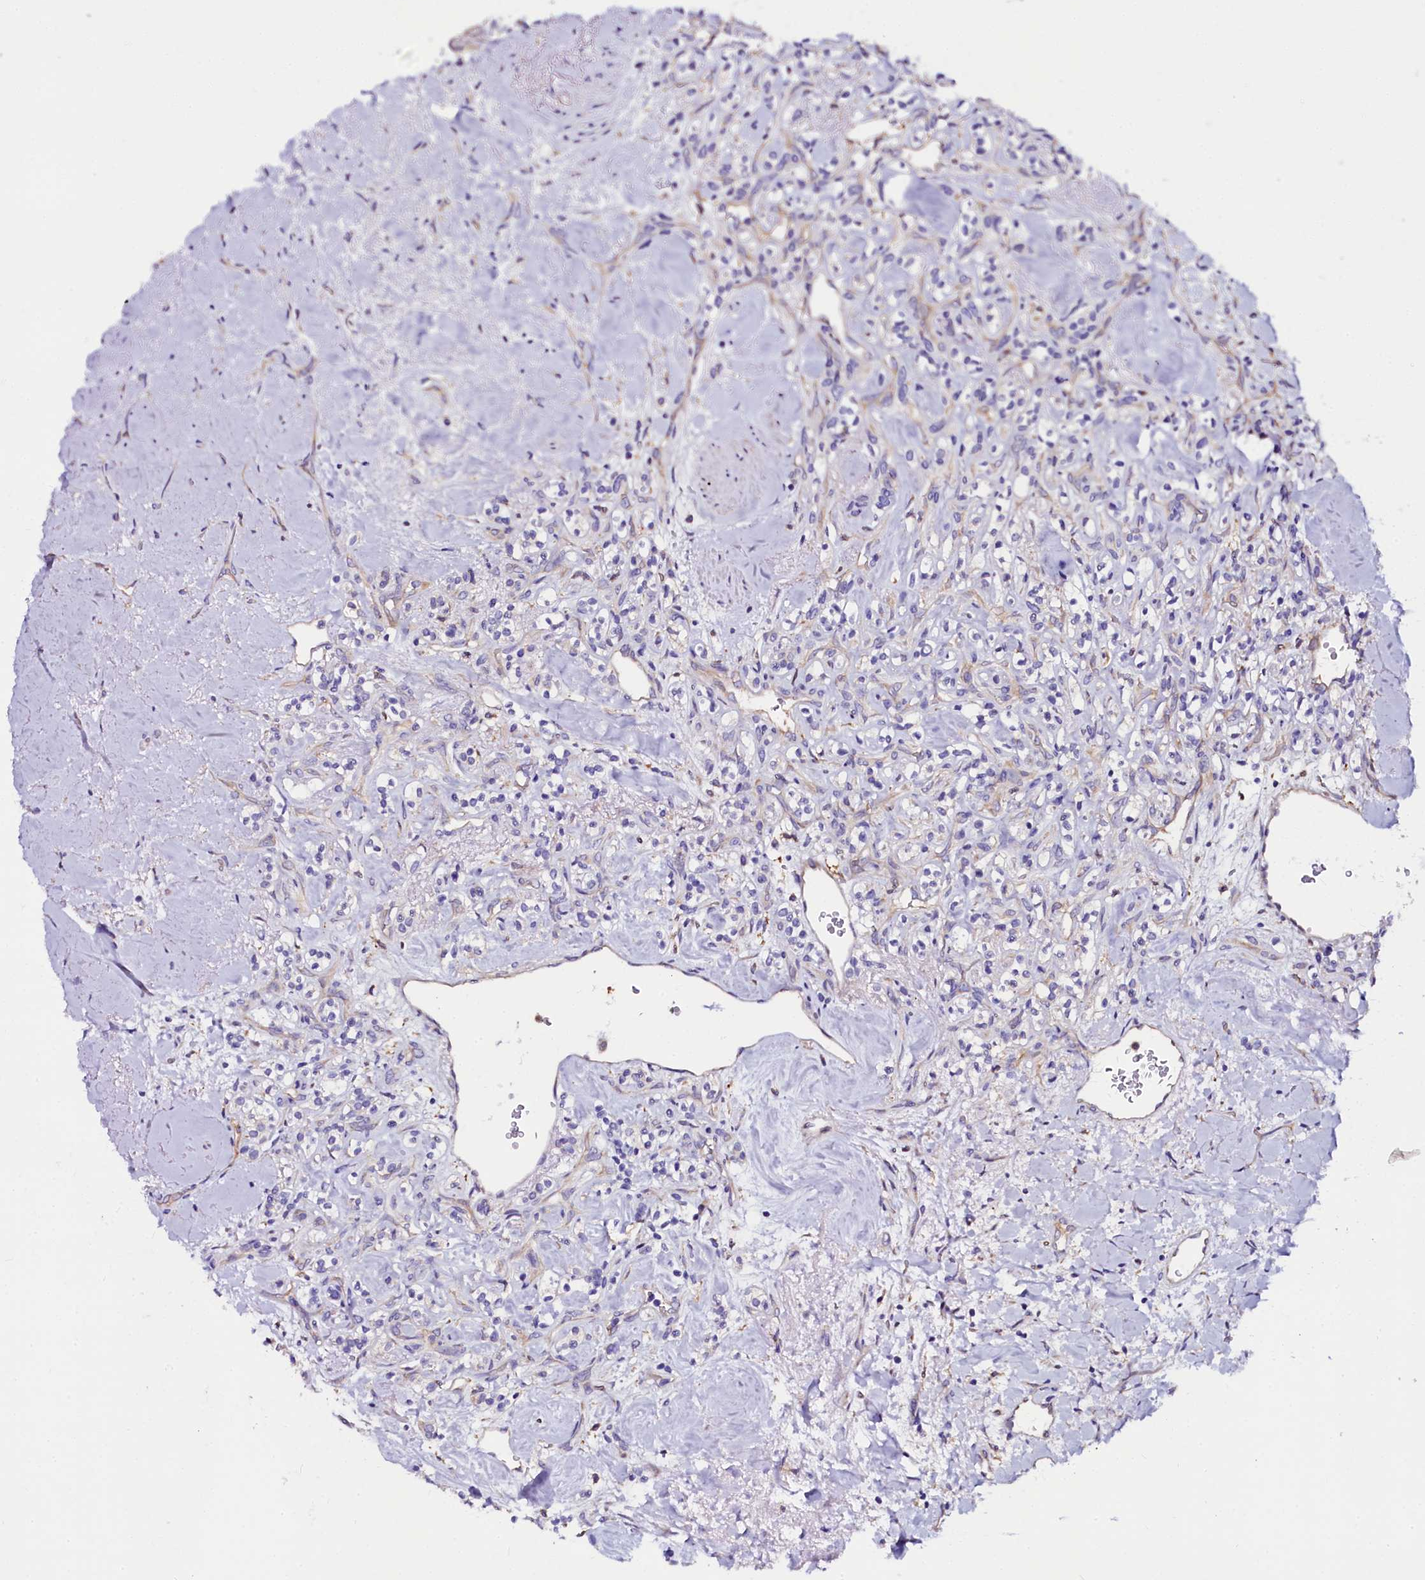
{"staining": {"intensity": "negative", "quantity": "none", "location": "none"}, "tissue": "renal cancer", "cell_type": "Tumor cells", "image_type": "cancer", "snomed": [{"axis": "morphology", "description": "Adenocarcinoma, NOS"}, {"axis": "topography", "description": "Kidney"}], "caption": "Tumor cells are negative for protein expression in human renal cancer (adenocarcinoma).", "gene": "OTOL1", "patient": {"sex": "male", "age": 77}}